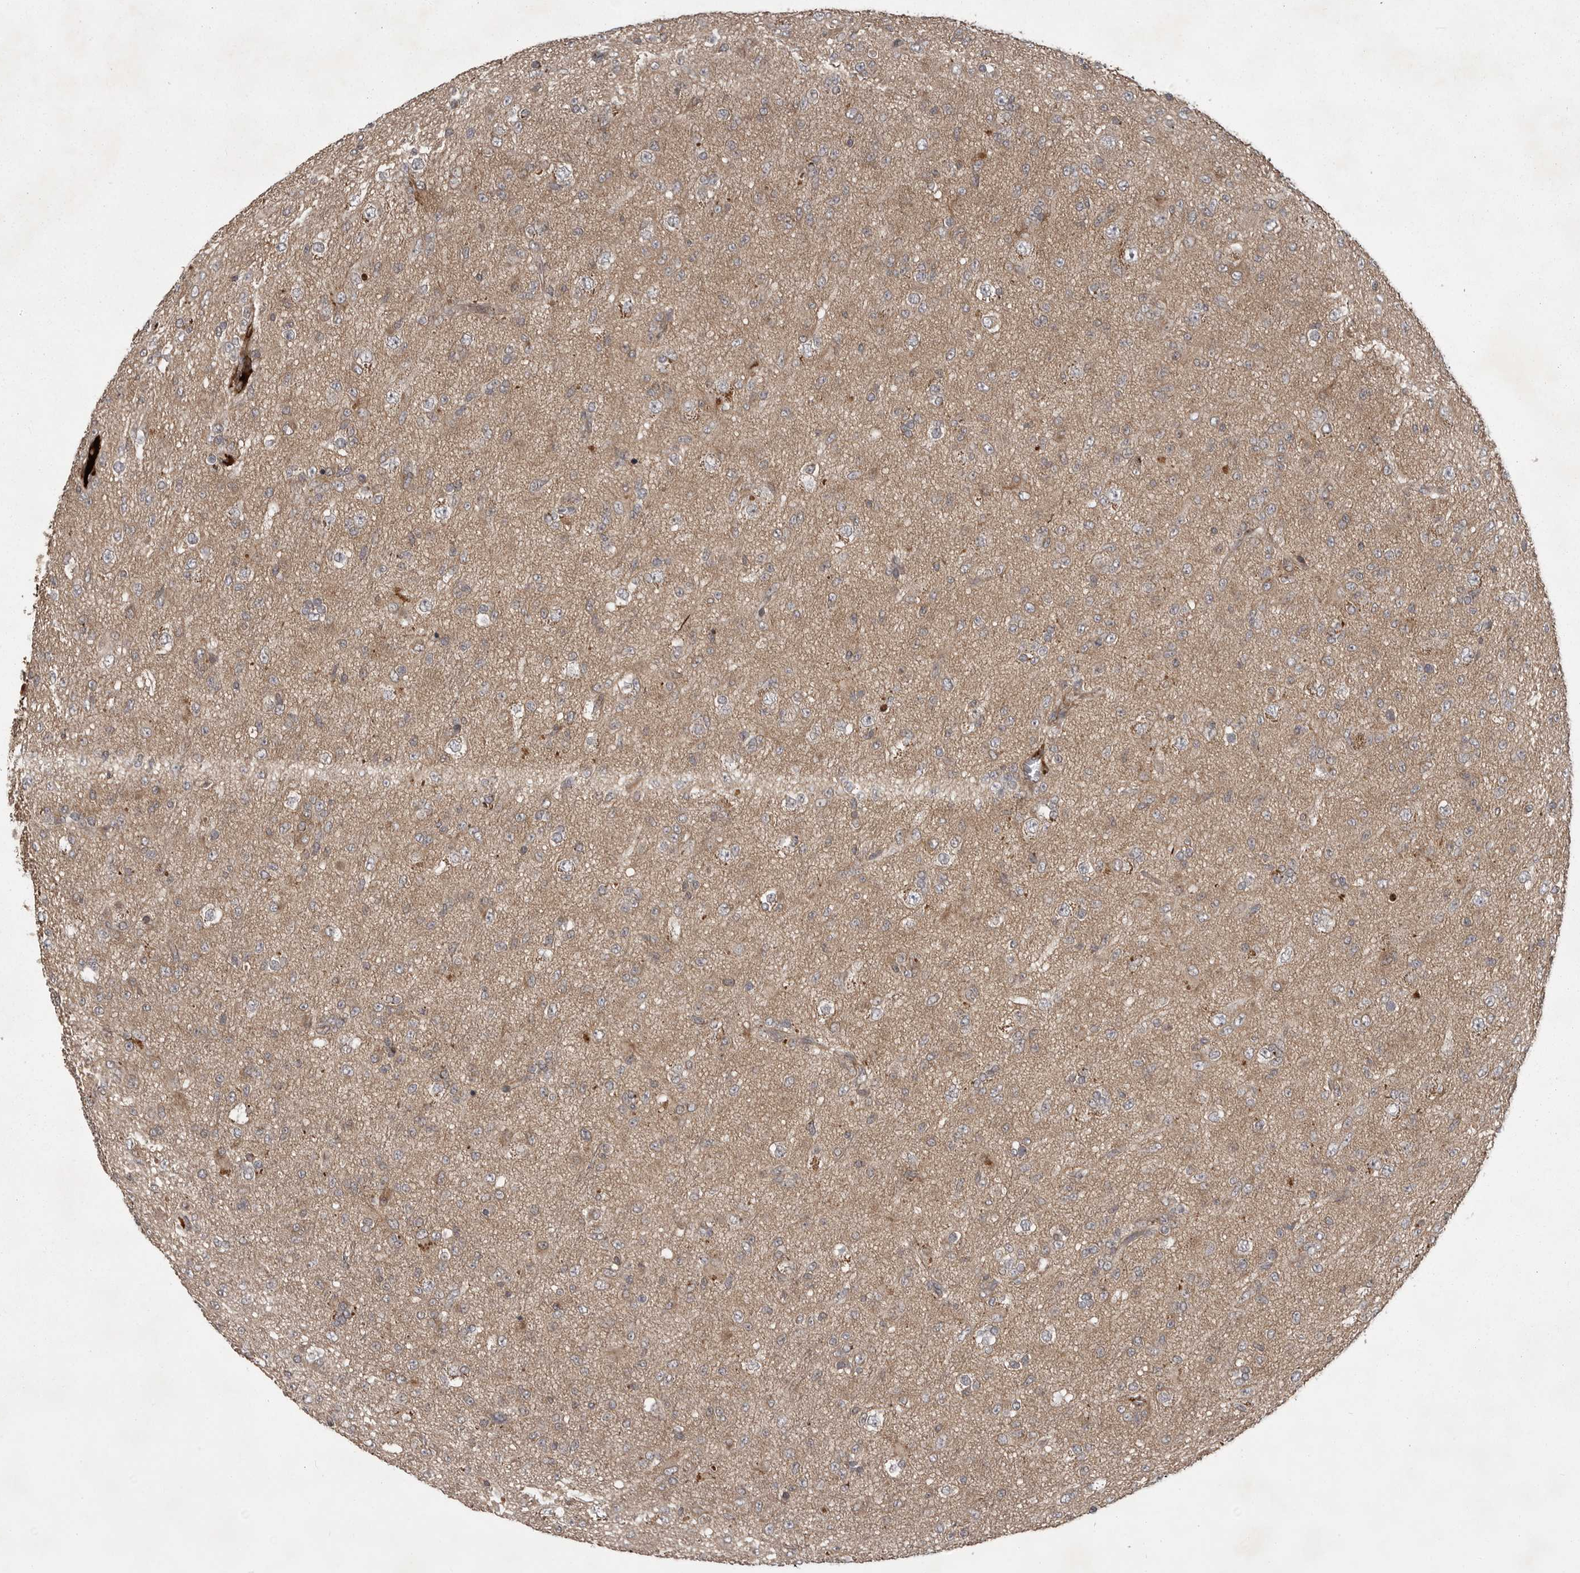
{"staining": {"intensity": "weak", "quantity": "<25%", "location": "cytoplasmic/membranous"}, "tissue": "glioma", "cell_type": "Tumor cells", "image_type": "cancer", "snomed": [{"axis": "morphology", "description": "Glioma, malignant, Low grade"}, {"axis": "topography", "description": "Brain"}], "caption": "The immunohistochemistry micrograph has no significant positivity in tumor cells of glioma tissue. The staining is performed using DAB brown chromogen with nuclei counter-stained in using hematoxylin.", "gene": "GPR31", "patient": {"sex": "male", "age": 65}}